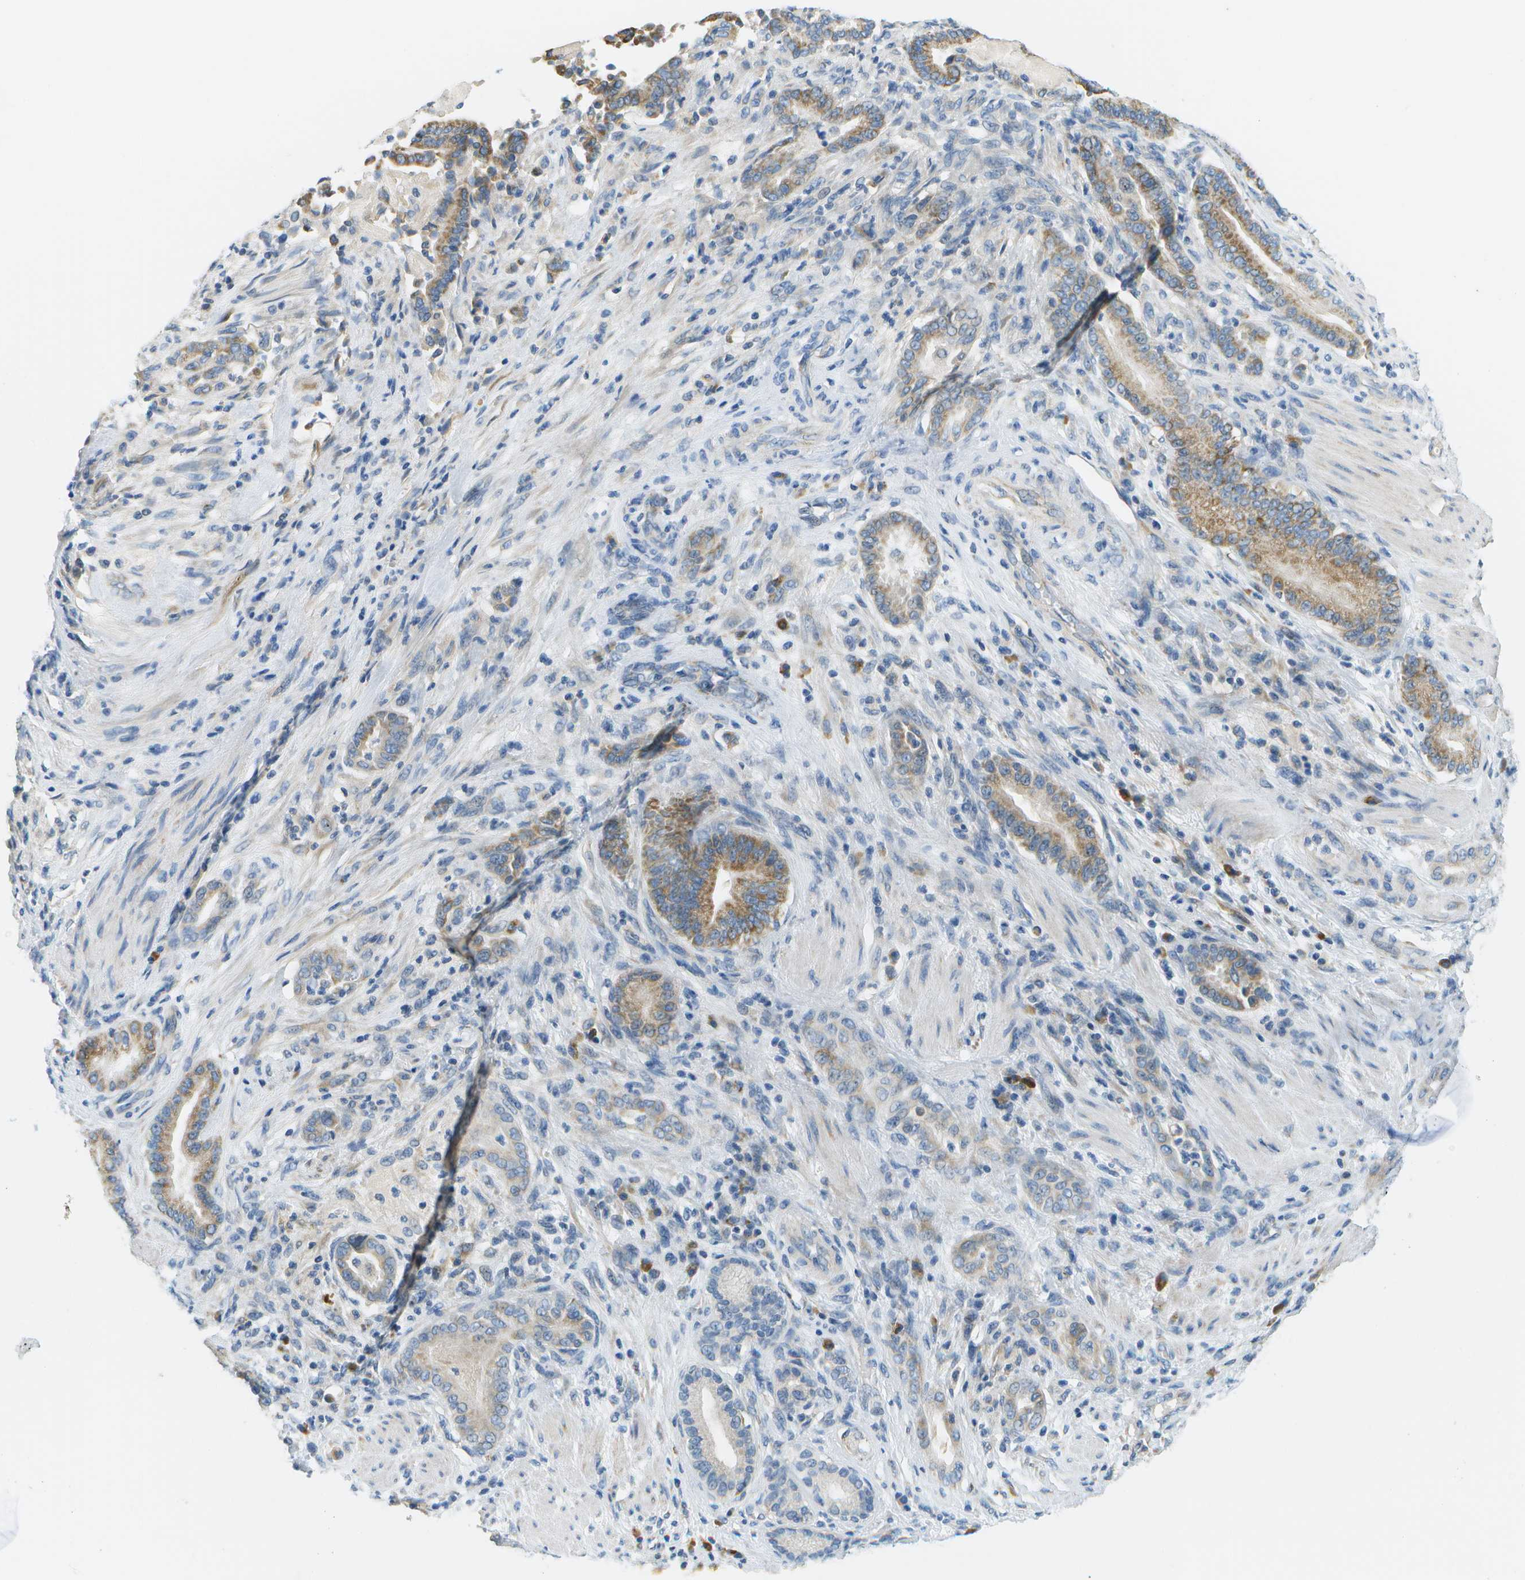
{"staining": {"intensity": "moderate", "quantity": ">75%", "location": "cytoplasmic/membranous"}, "tissue": "pancreatic cancer", "cell_type": "Tumor cells", "image_type": "cancer", "snomed": [{"axis": "morphology", "description": "Normal tissue, NOS"}, {"axis": "morphology", "description": "Adenocarcinoma, NOS"}, {"axis": "topography", "description": "Pancreas"}], "caption": "Approximately >75% of tumor cells in human pancreatic adenocarcinoma exhibit moderate cytoplasmic/membranous protein positivity as visualized by brown immunohistochemical staining.", "gene": "PTGIS", "patient": {"sex": "male", "age": 63}}